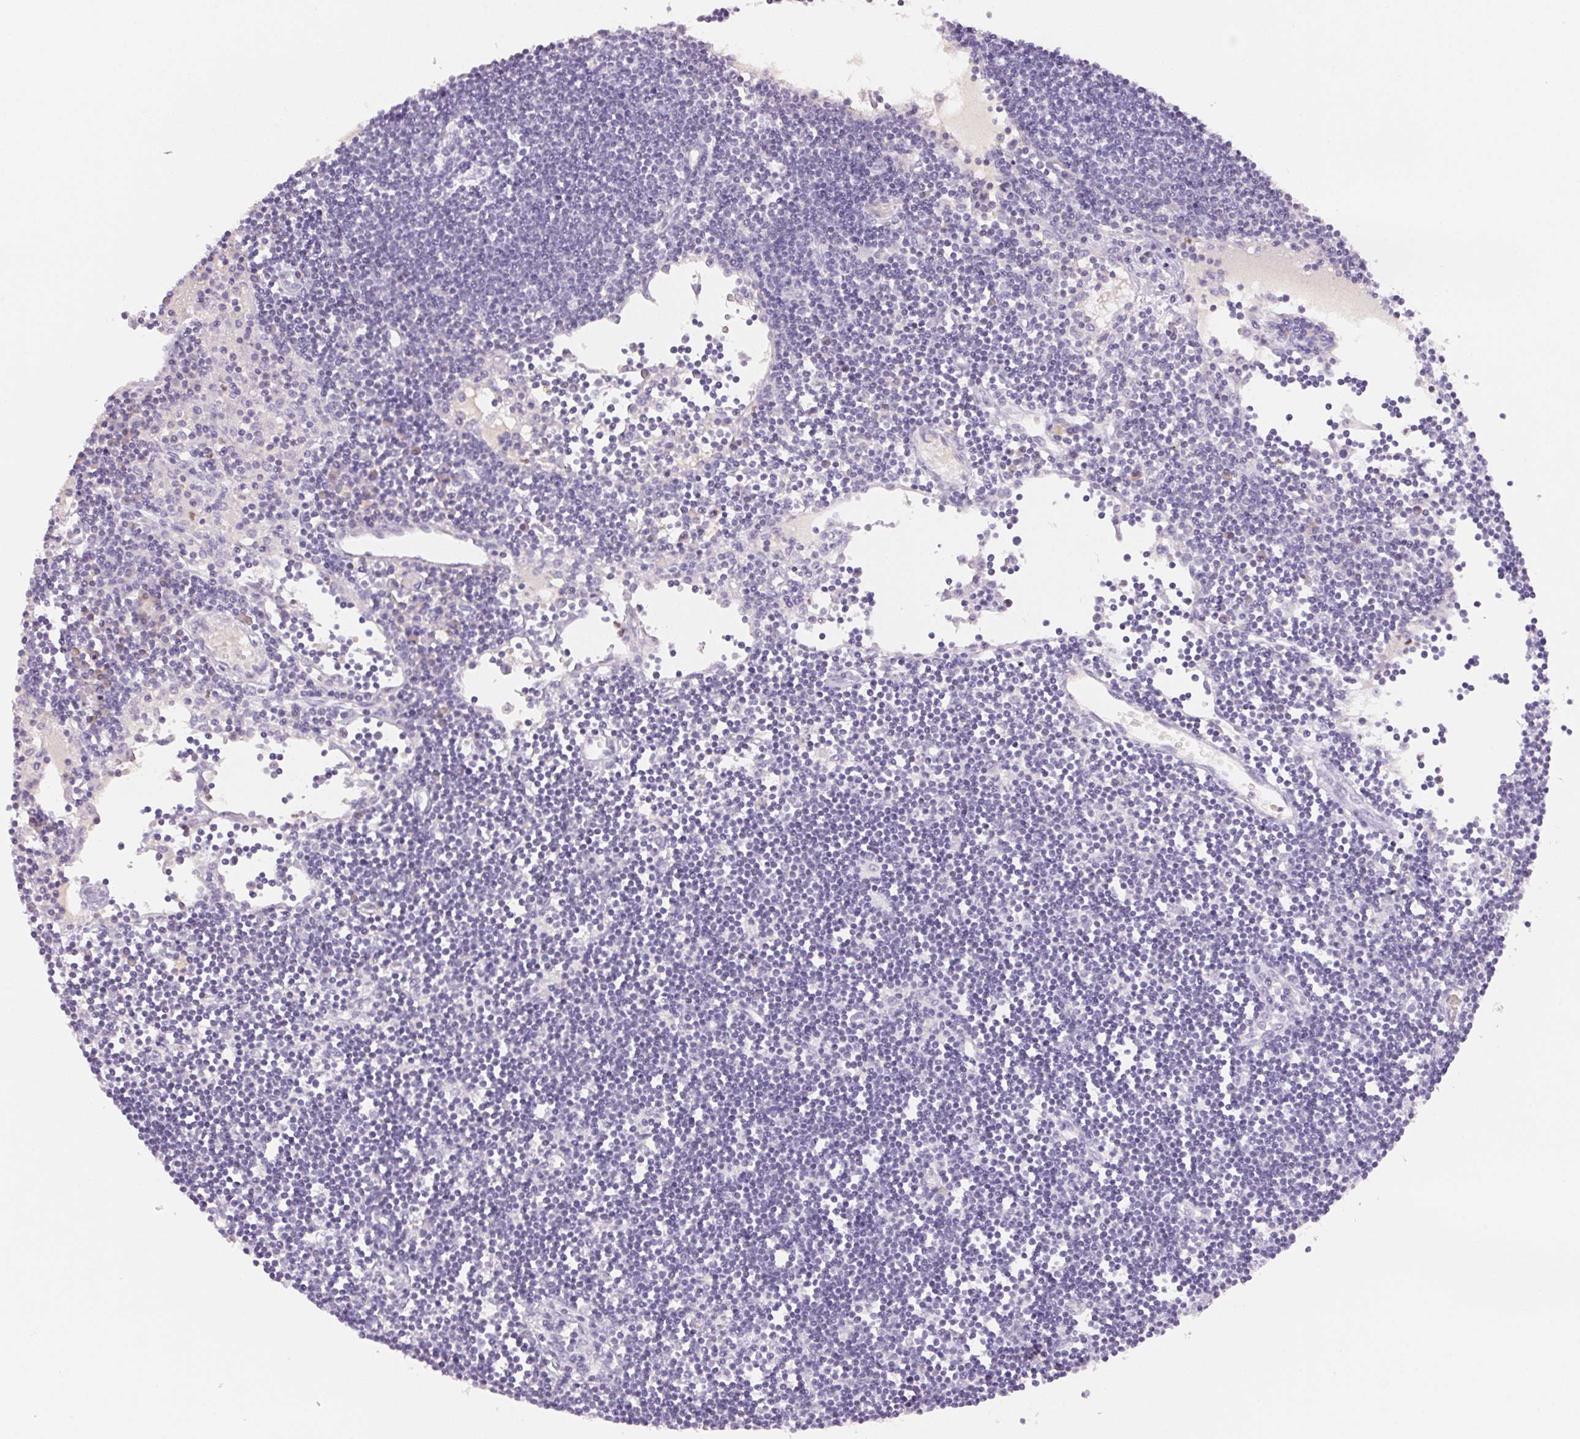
{"staining": {"intensity": "negative", "quantity": "none", "location": "none"}, "tissue": "lymph node", "cell_type": "Germinal center cells", "image_type": "normal", "snomed": [{"axis": "morphology", "description": "Normal tissue, NOS"}, {"axis": "topography", "description": "Lymph node"}], "caption": "IHC histopathology image of normal human lymph node stained for a protein (brown), which displays no expression in germinal center cells. (DAB (3,3'-diaminobenzidine) immunohistochemistry (IHC) with hematoxylin counter stain).", "gene": "PADI4", "patient": {"sex": "female", "age": 65}}